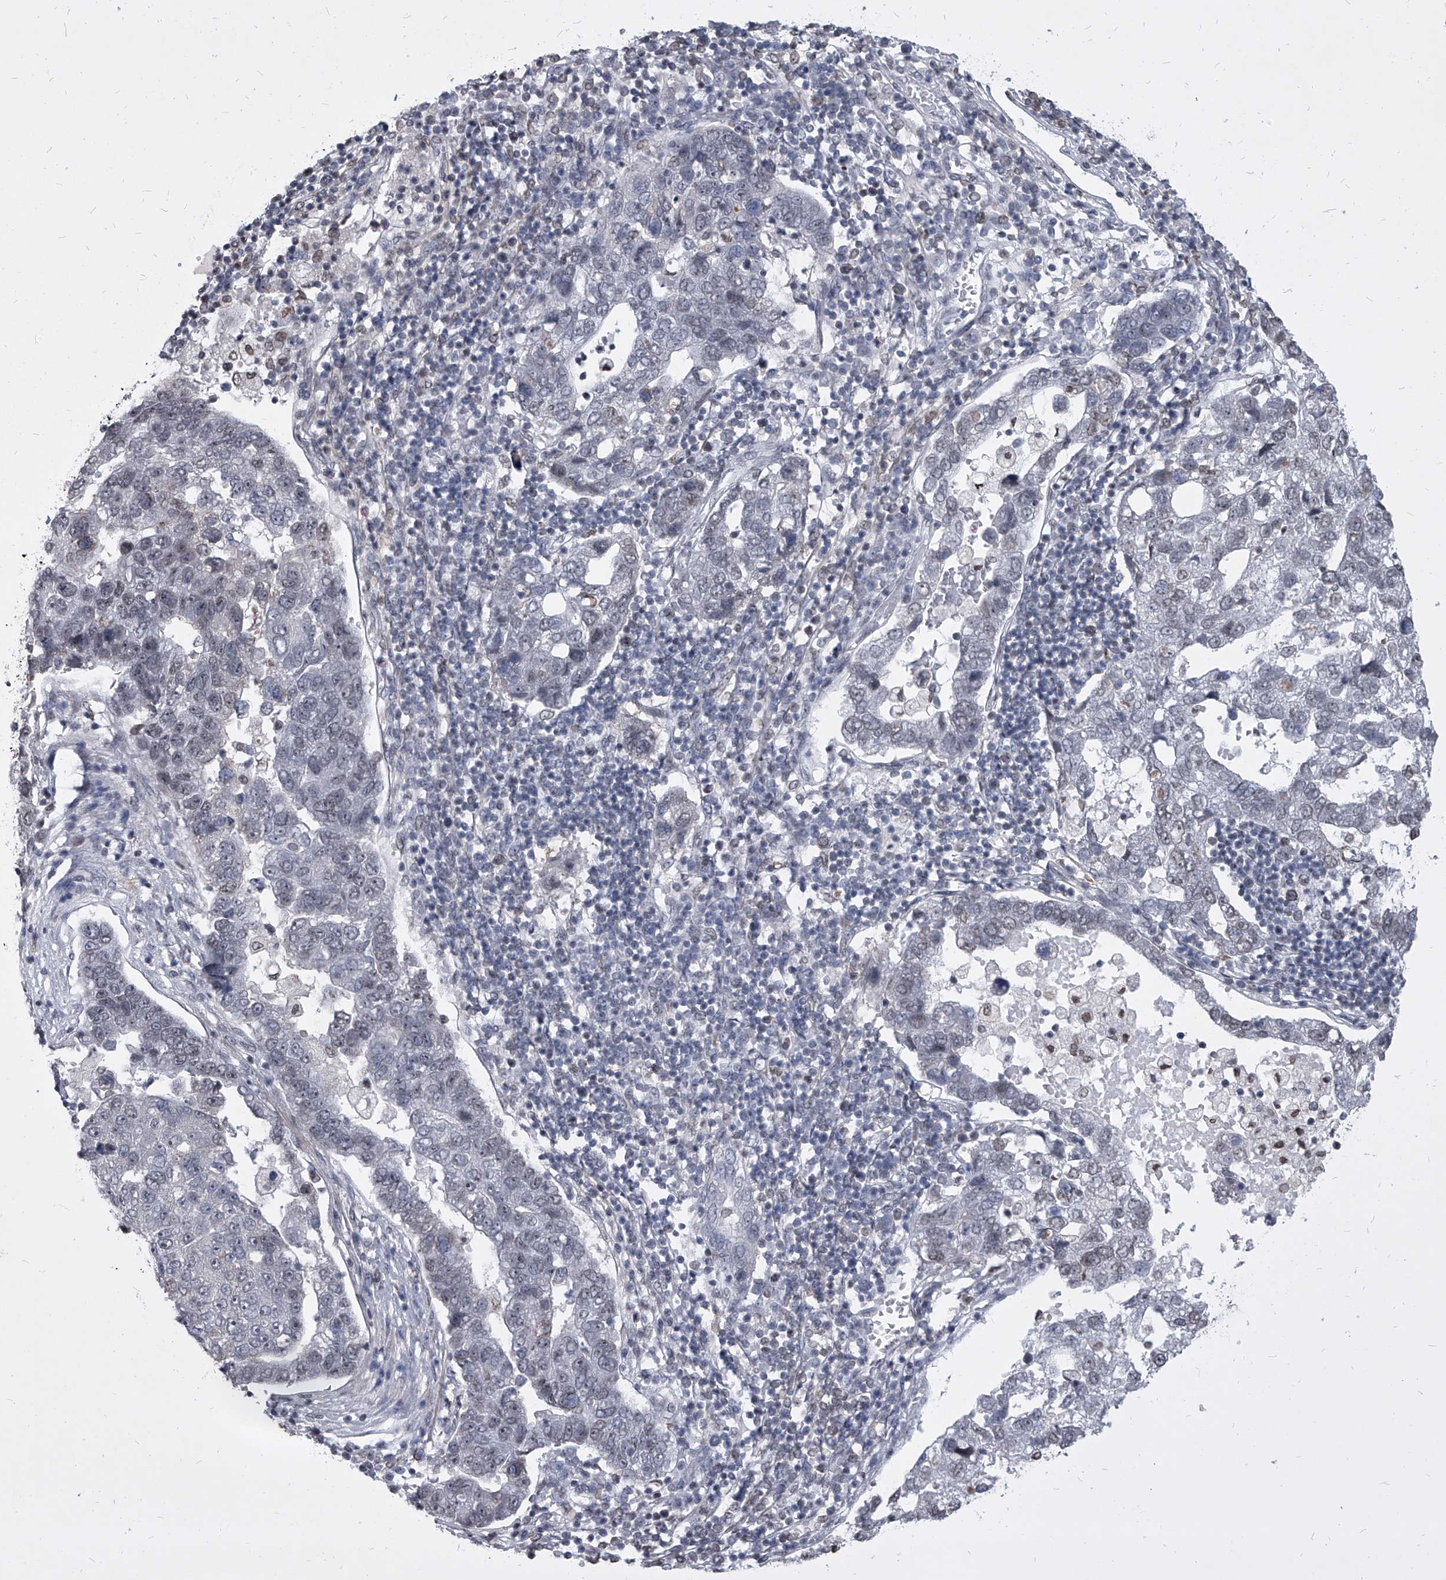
{"staining": {"intensity": "weak", "quantity": "<25%", "location": "nuclear"}, "tissue": "pancreatic cancer", "cell_type": "Tumor cells", "image_type": "cancer", "snomed": [{"axis": "morphology", "description": "Adenocarcinoma, NOS"}, {"axis": "topography", "description": "Pancreas"}], "caption": "Micrograph shows no protein staining in tumor cells of pancreatic cancer tissue.", "gene": "PPIL4", "patient": {"sex": "female", "age": 61}}